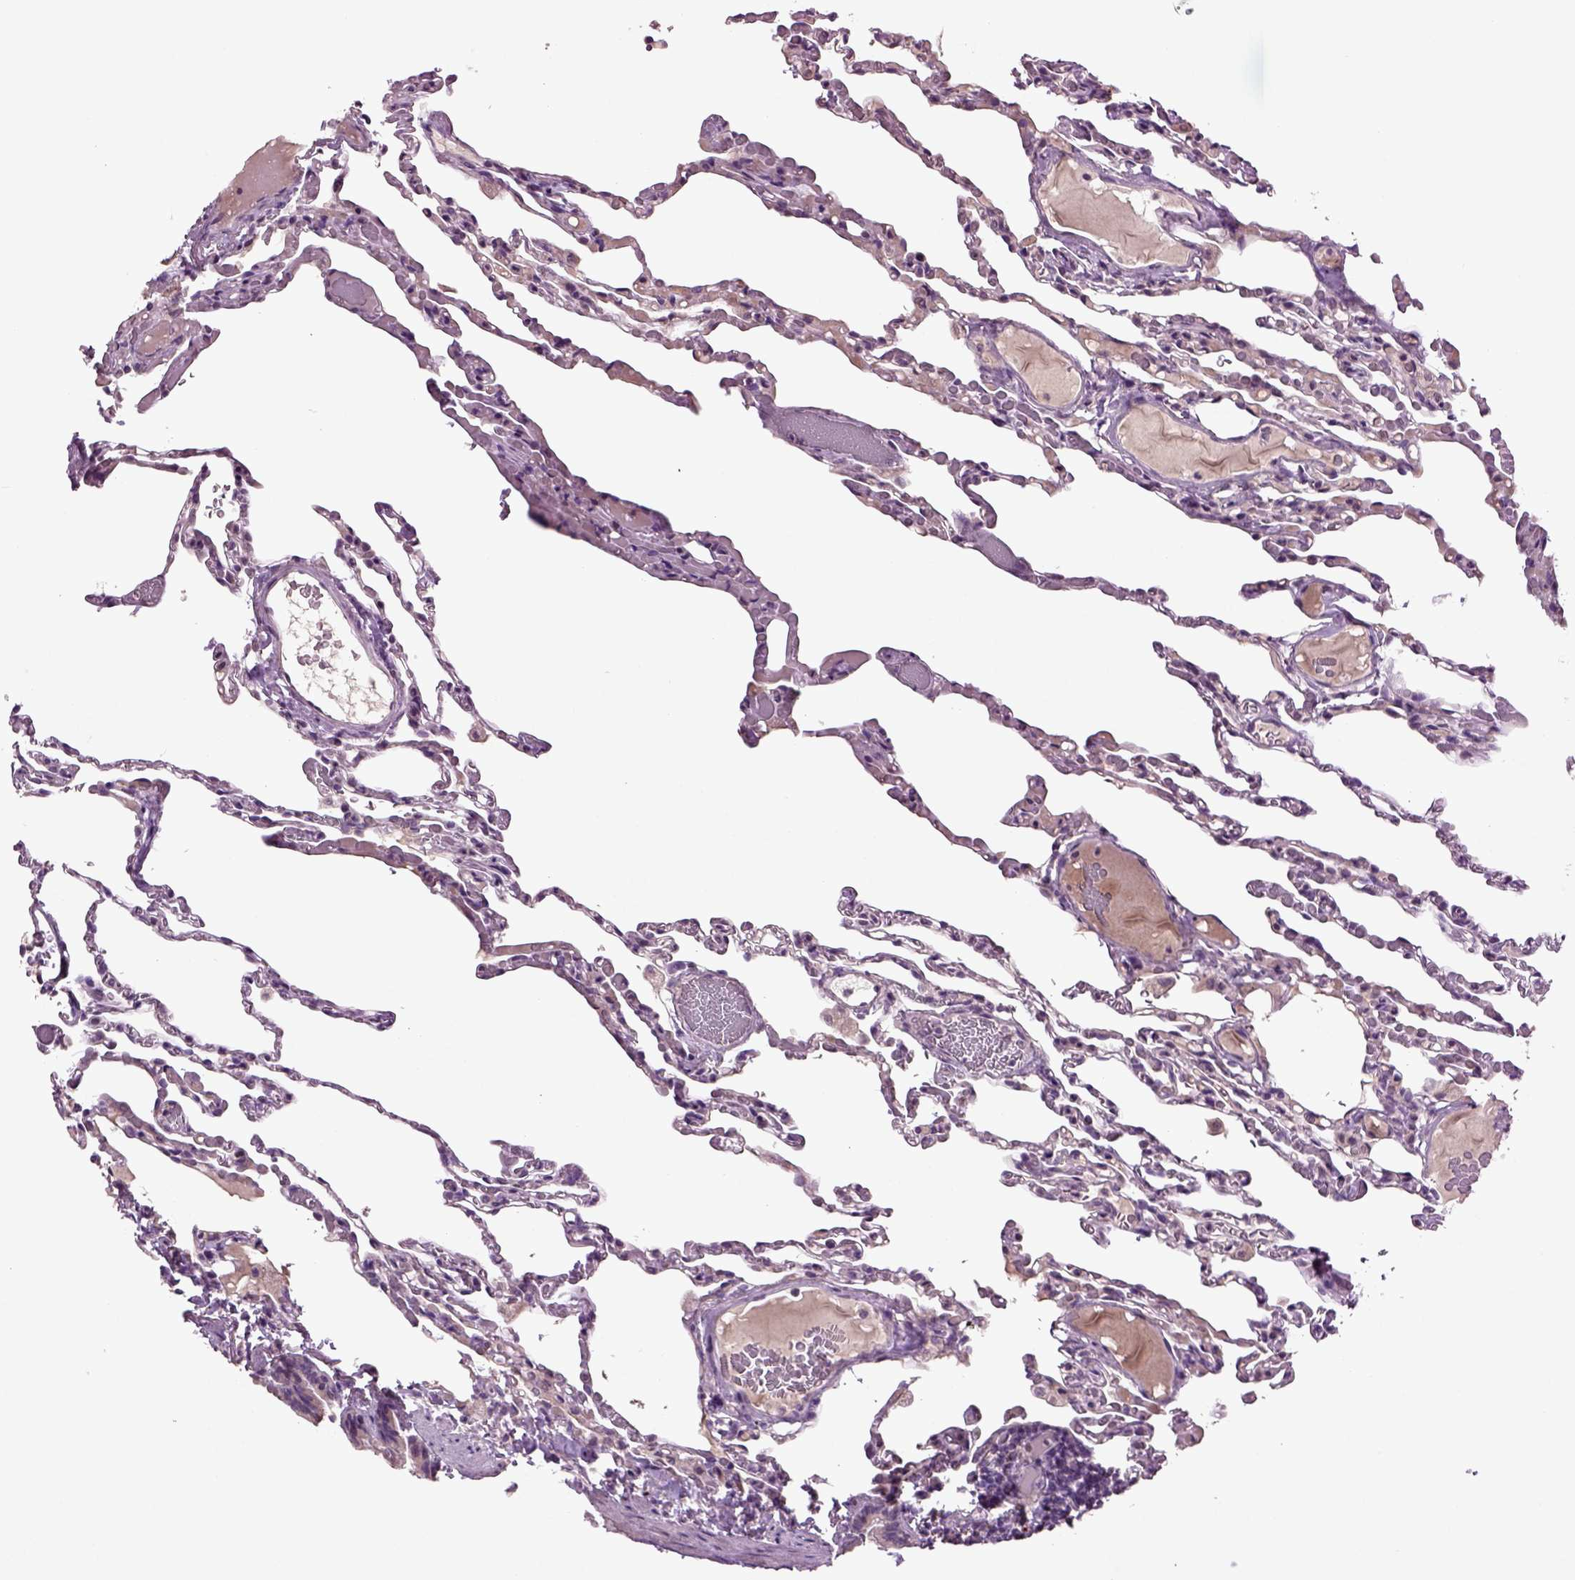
{"staining": {"intensity": "negative", "quantity": "none", "location": "none"}, "tissue": "lung", "cell_type": "Alveolar cells", "image_type": "normal", "snomed": [{"axis": "morphology", "description": "Normal tissue, NOS"}, {"axis": "topography", "description": "Lung"}], "caption": "DAB (3,3'-diaminobenzidine) immunohistochemical staining of normal human lung shows no significant expression in alveolar cells. (DAB (3,3'-diaminobenzidine) IHC with hematoxylin counter stain).", "gene": "SLC17A6", "patient": {"sex": "female", "age": 43}}